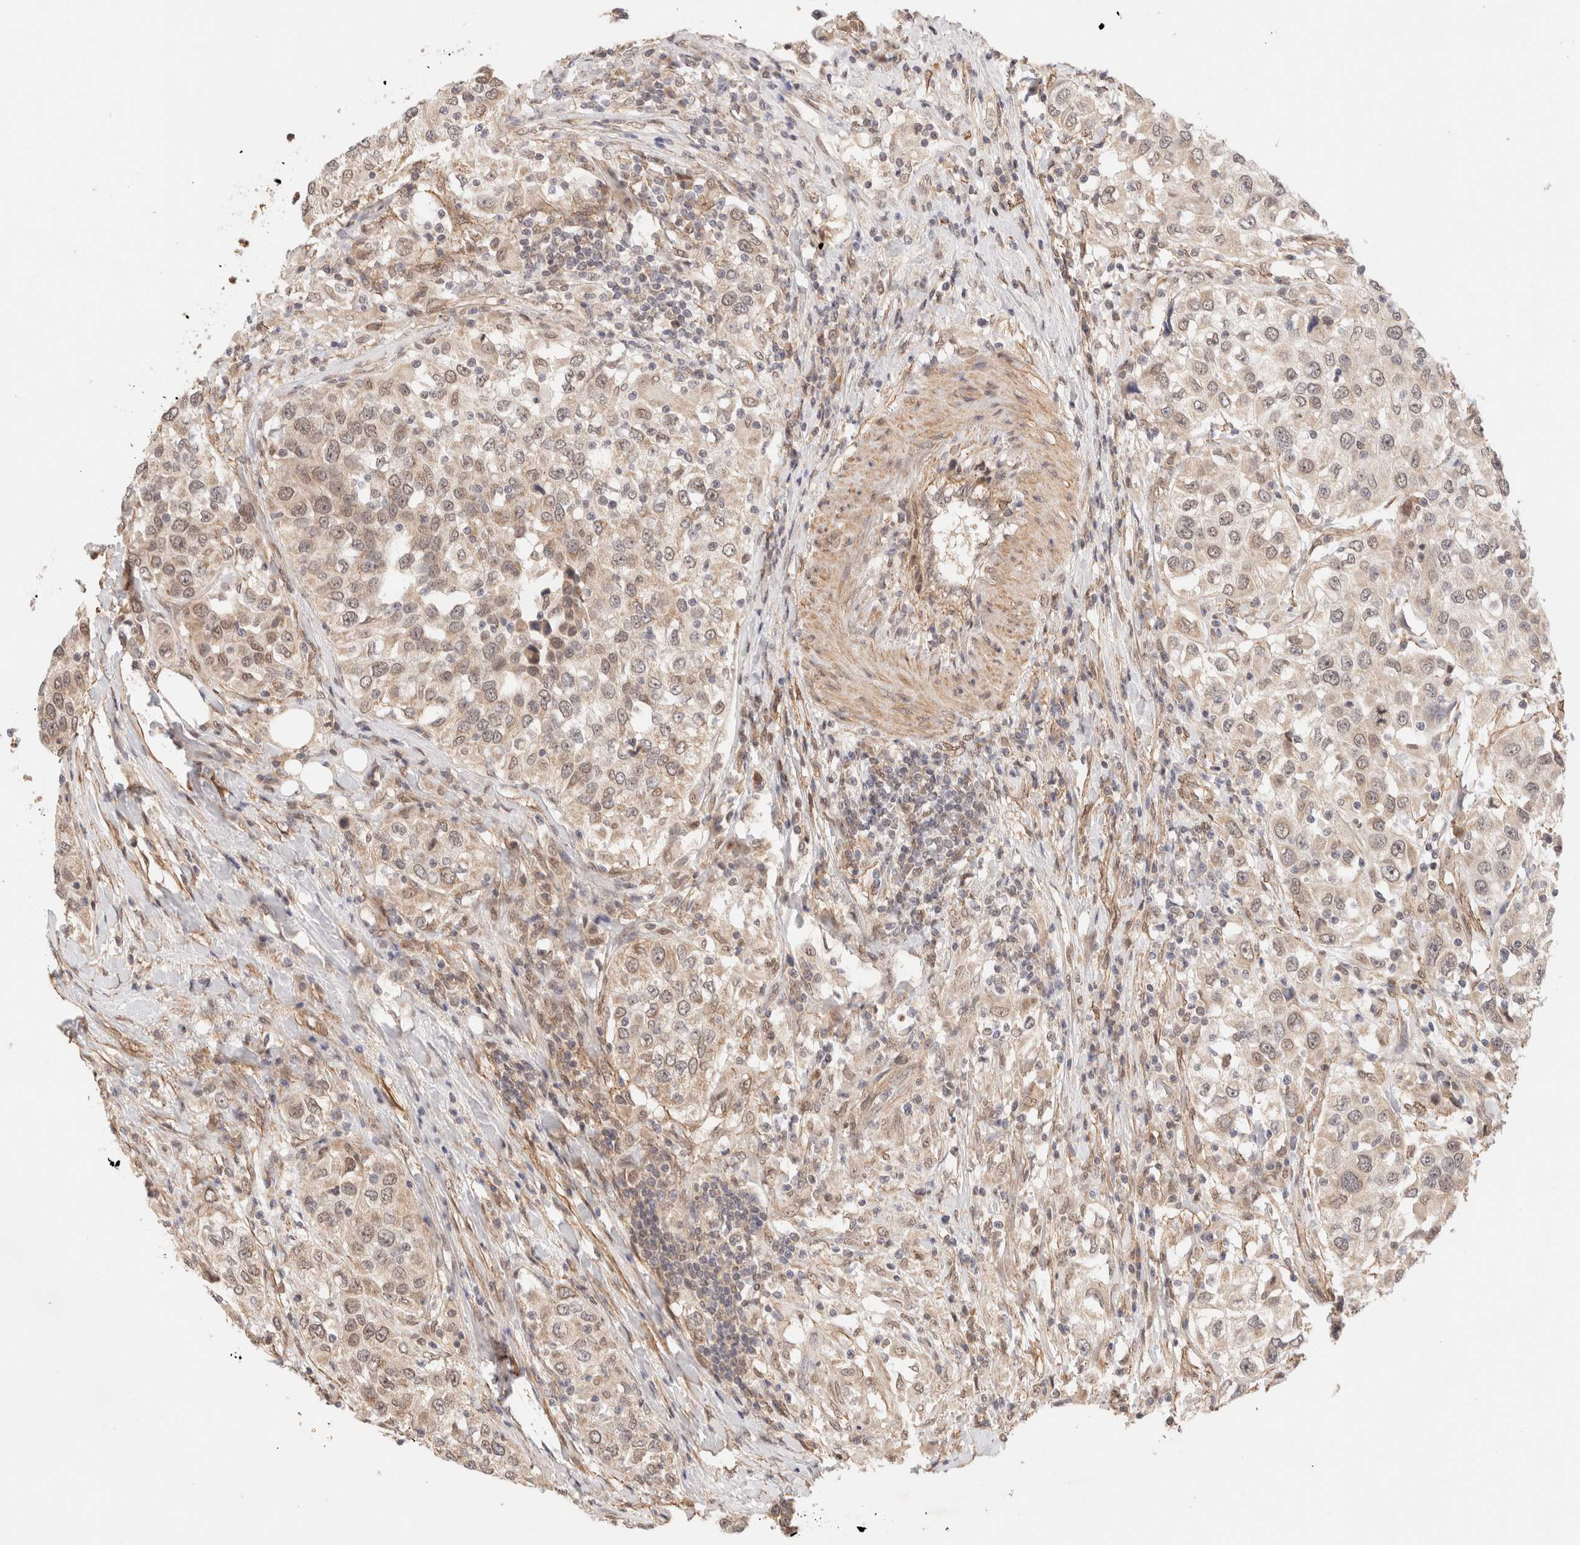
{"staining": {"intensity": "weak", "quantity": "<25%", "location": "cytoplasmic/membranous,nuclear"}, "tissue": "urothelial cancer", "cell_type": "Tumor cells", "image_type": "cancer", "snomed": [{"axis": "morphology", "description": "Urothelial carcinoma, High grade"}, {"axis": "topography", "description": "Urinary bladder"}], "caption": "Tumor cells show no significant positivity in urothelial cancer. Brightfield microscopy of immunohistochemistry stained with DAB (3,3'-diaminobenzidine) (brown) and hematoxylin (blue), captured at high magnification.", "gene": "BRPF3", "patient": {"sex": "female", "age": 80}}